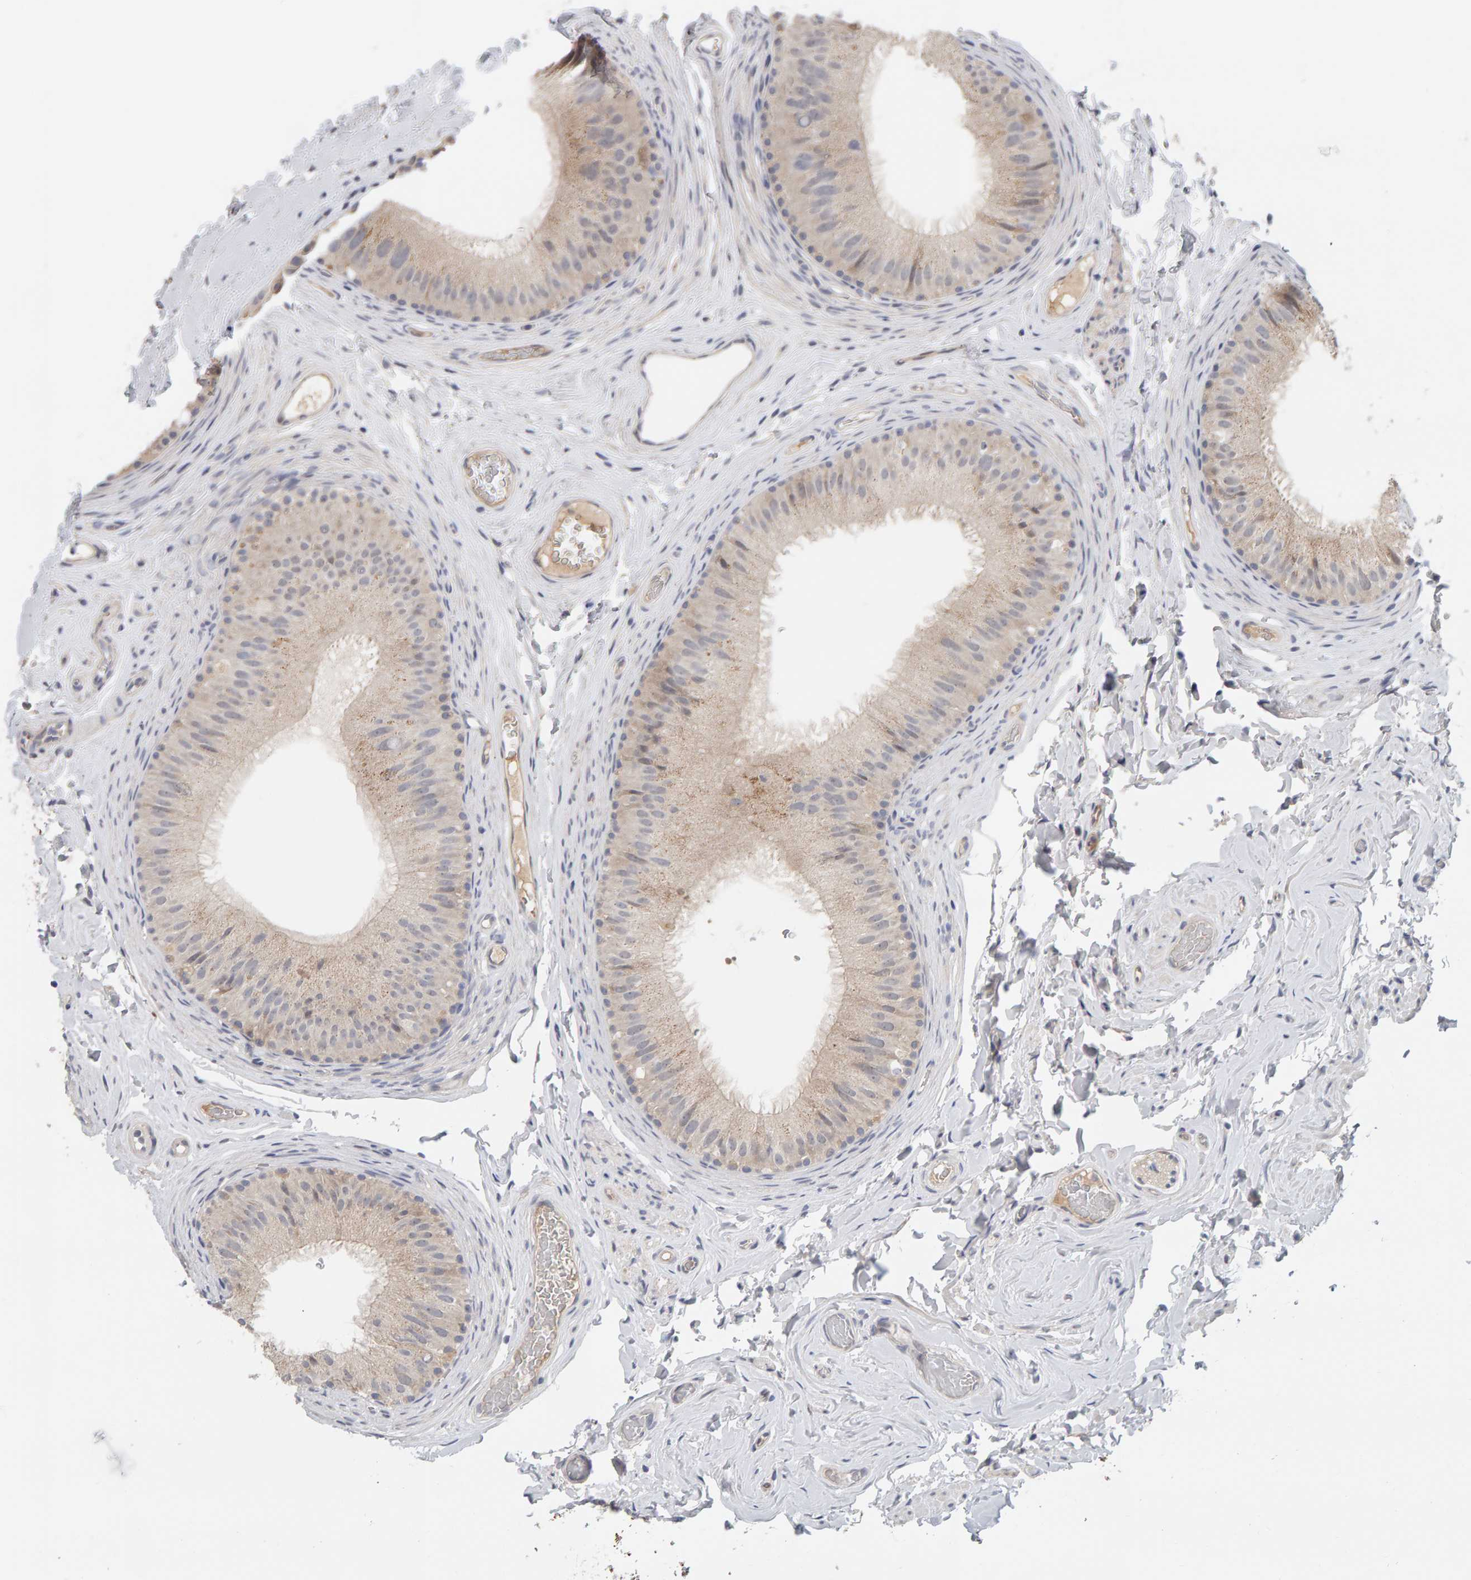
{"staining": {"intensity": "weak", "quantity": "<25%", "location": "cytoplasmic/membranous"}, "tissue": "epididymis", "cell_type": "Glandular cells", "image_type": "normal", "snomed": [{"axis": "morphology", "description": "Normal tissue, NOS"}, {"axis": "topography", "description": "Vascular tissue"}, {"axis": "topography", "description": "Epididymis"}], "caption": "A high-resolution histopathology image shows IHC staining of normal epididymis, which displays no significant staining in glandular cells. (IHC, brightfield microscopy, high magnification).", "gene": "GFUS", "patient": {"sex": "male", "age": 49}}